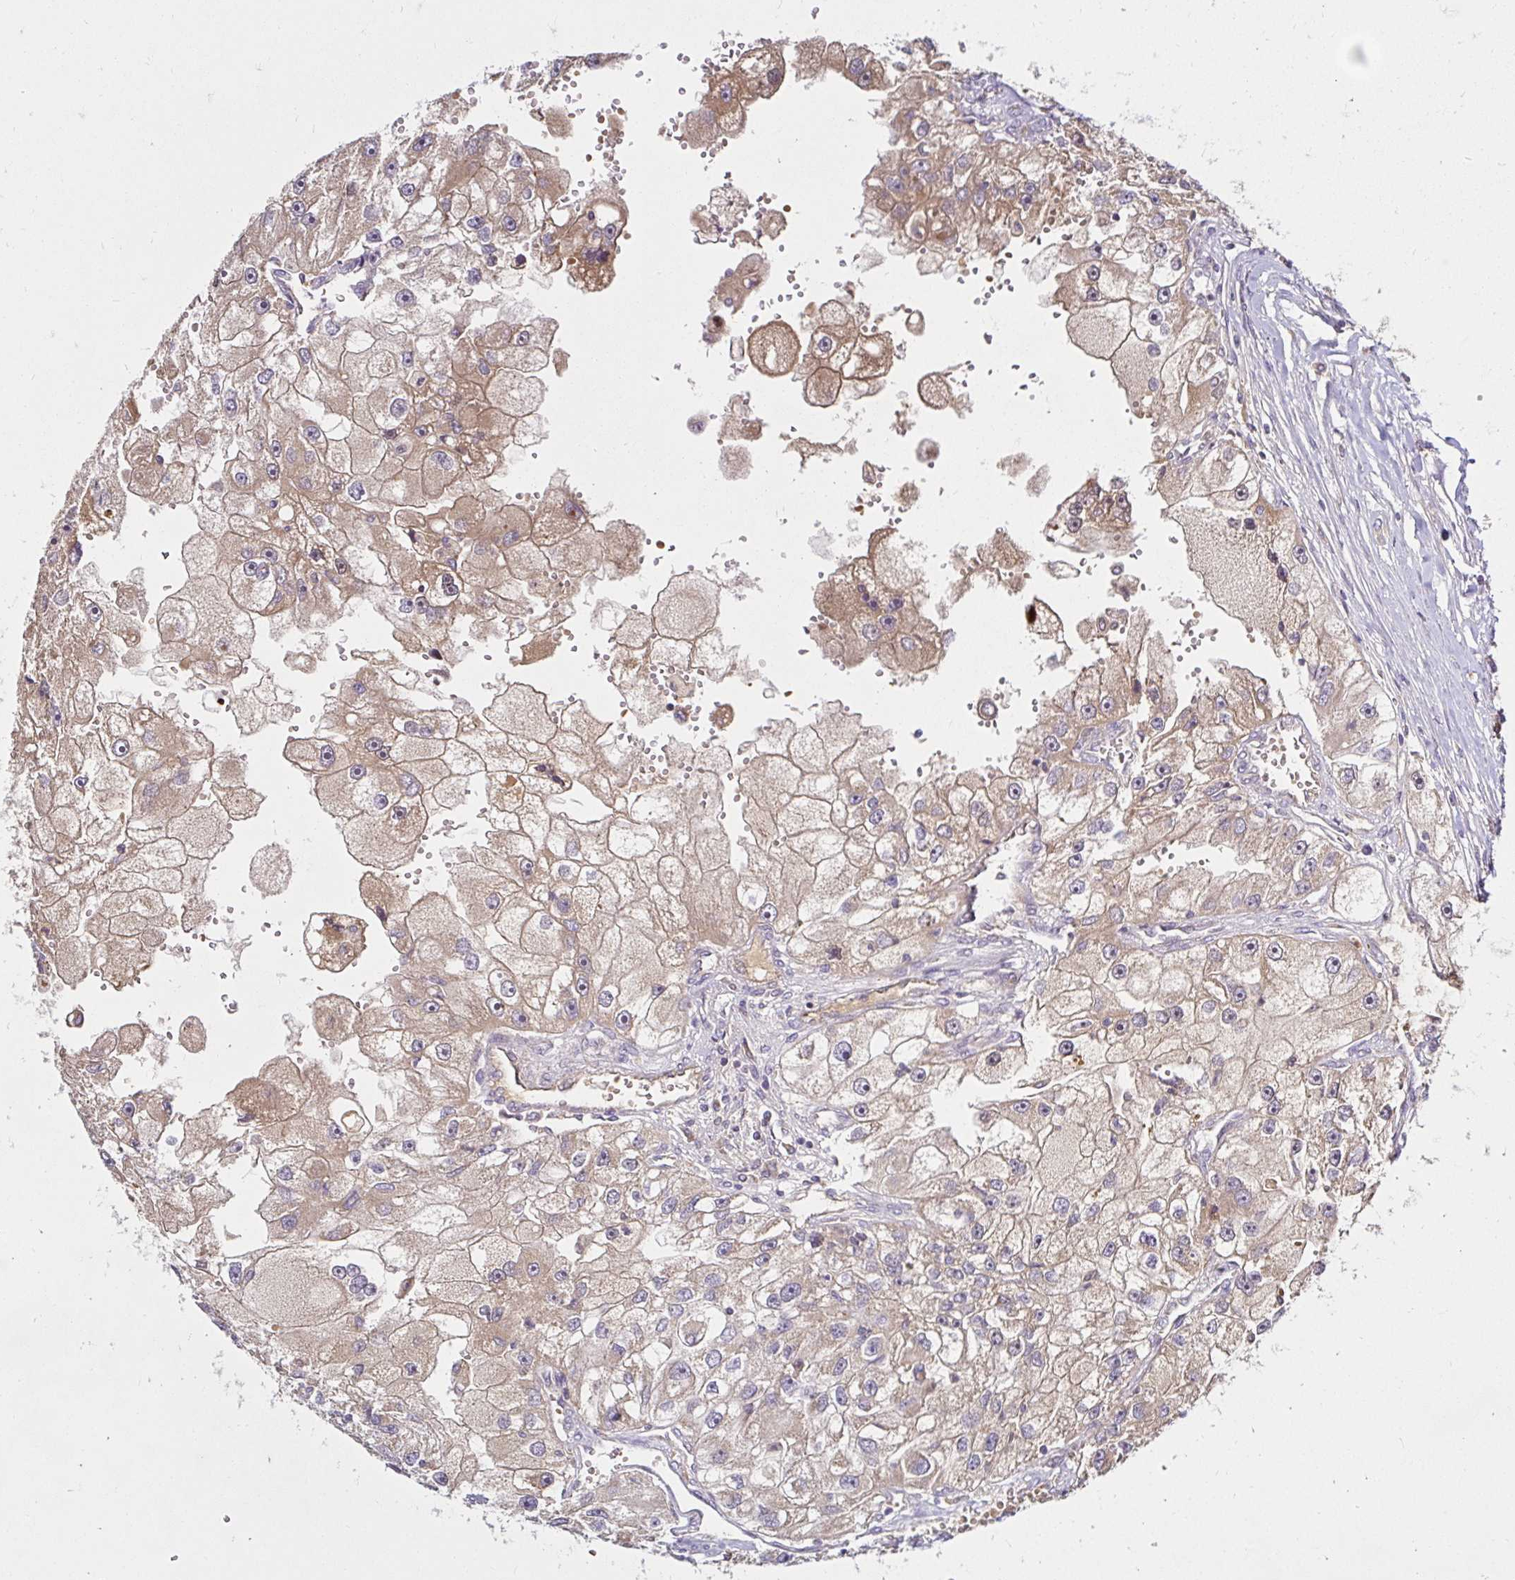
{"staining": {"intensity": "moderate", "quantity": ">75%", "location": "cytoplasmic/membranous"}, "tissue": "renal cancer", "cell_type": "Tumor cells", "image_type": "cancer", "snomed": [{"axis": "morphology", "description": "Adenocarcinoma, NOS"}, {"axis": "topography", "description": "Kidney"}], "caption": "Protein expression by immunohistochemistry (IHC) demonstrates moderate cytoplasmic/membranous staining in approximately >75% of tumor cells in renal cancer (adenocarcinoma).", "gene": "ARHGEF37", "patient": {"sex": "male", "age": 63}}